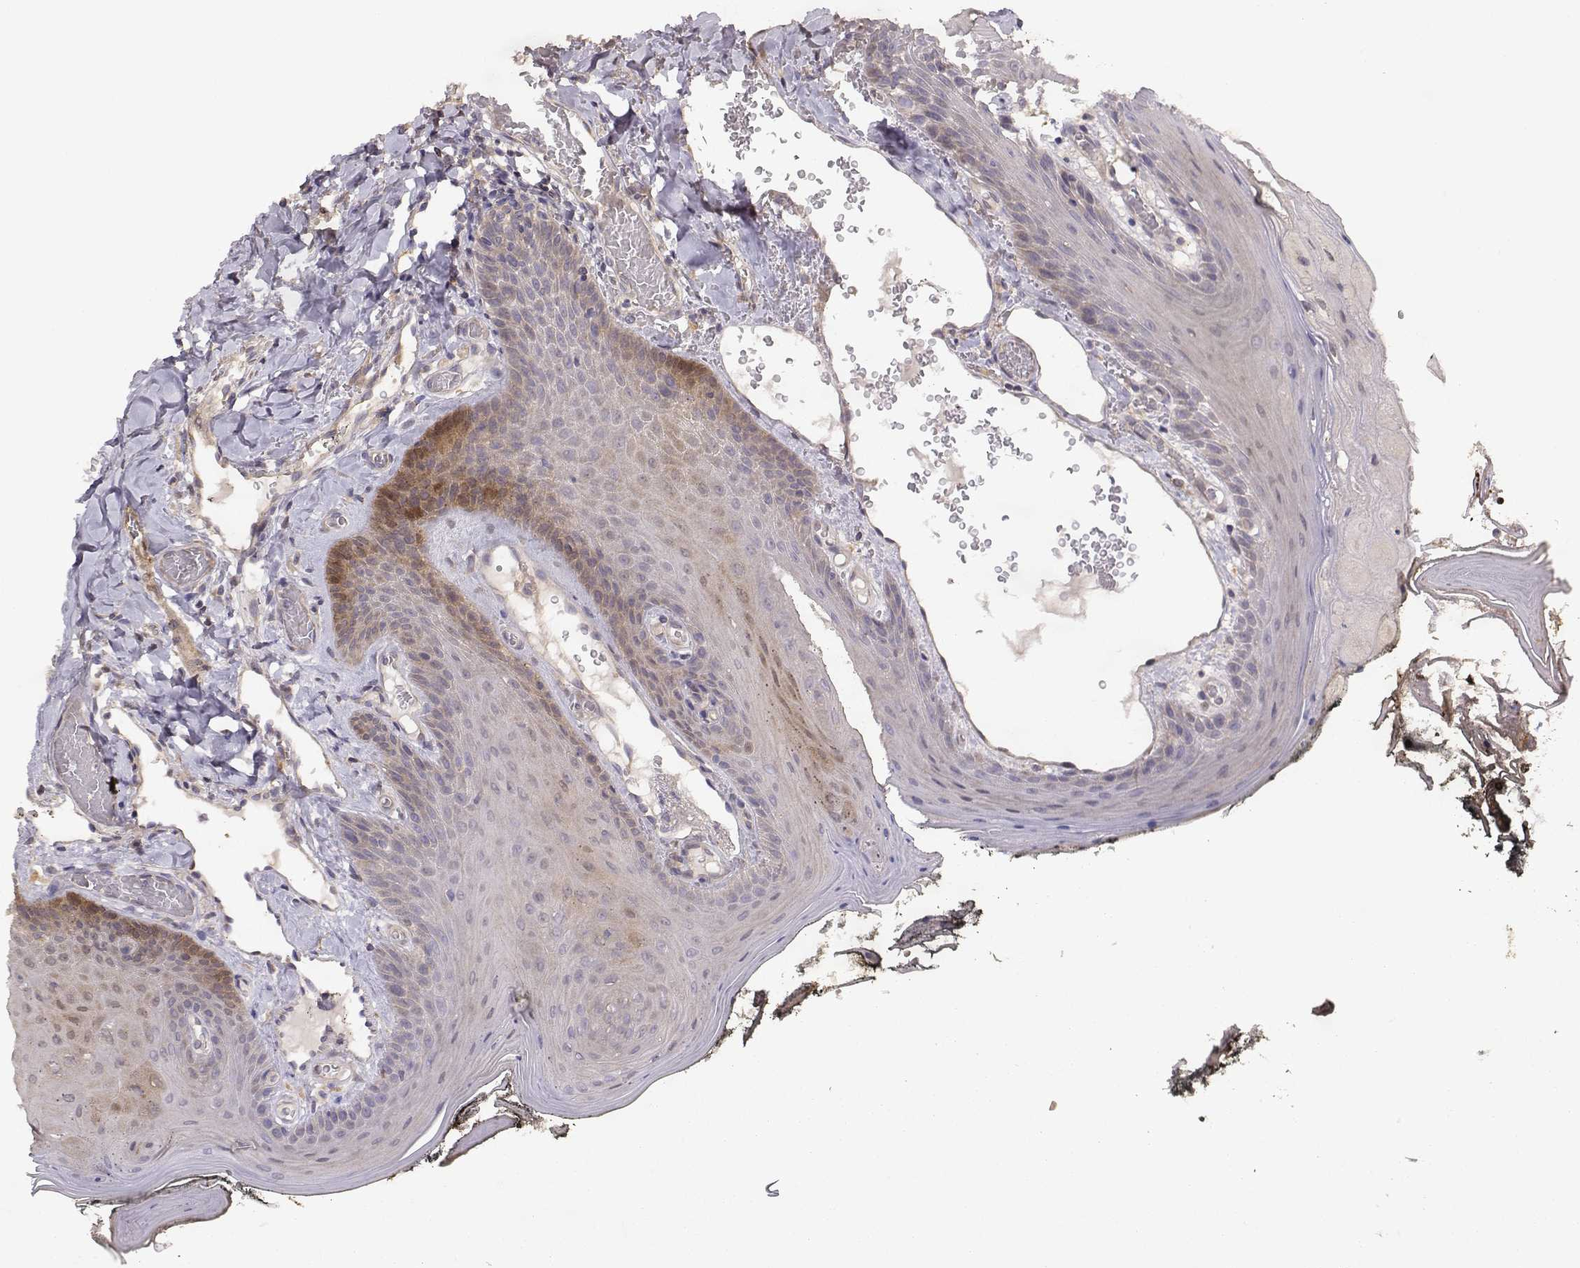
{"staining": {"intensity": "moderate", "quantity": "<25%", "location": "cytoplasmic/membranous"}, "tissue": "oral mucosa", "cell_type": "Squamous epithelial cells", "image_type": "normal", "snomed": [{"axis": "morphology", "description": "Normal tissue, NOS"}, {"axis": "topography", "description": "Oral tissue"}], "caption": "Moderate cytoplasmic/membranous expression is seen in about <25% of squamous epithelial cells in unremarkable oral mucosa.", "gene": "CRIM1", "patient": {"sex": "male", "age": 9}}